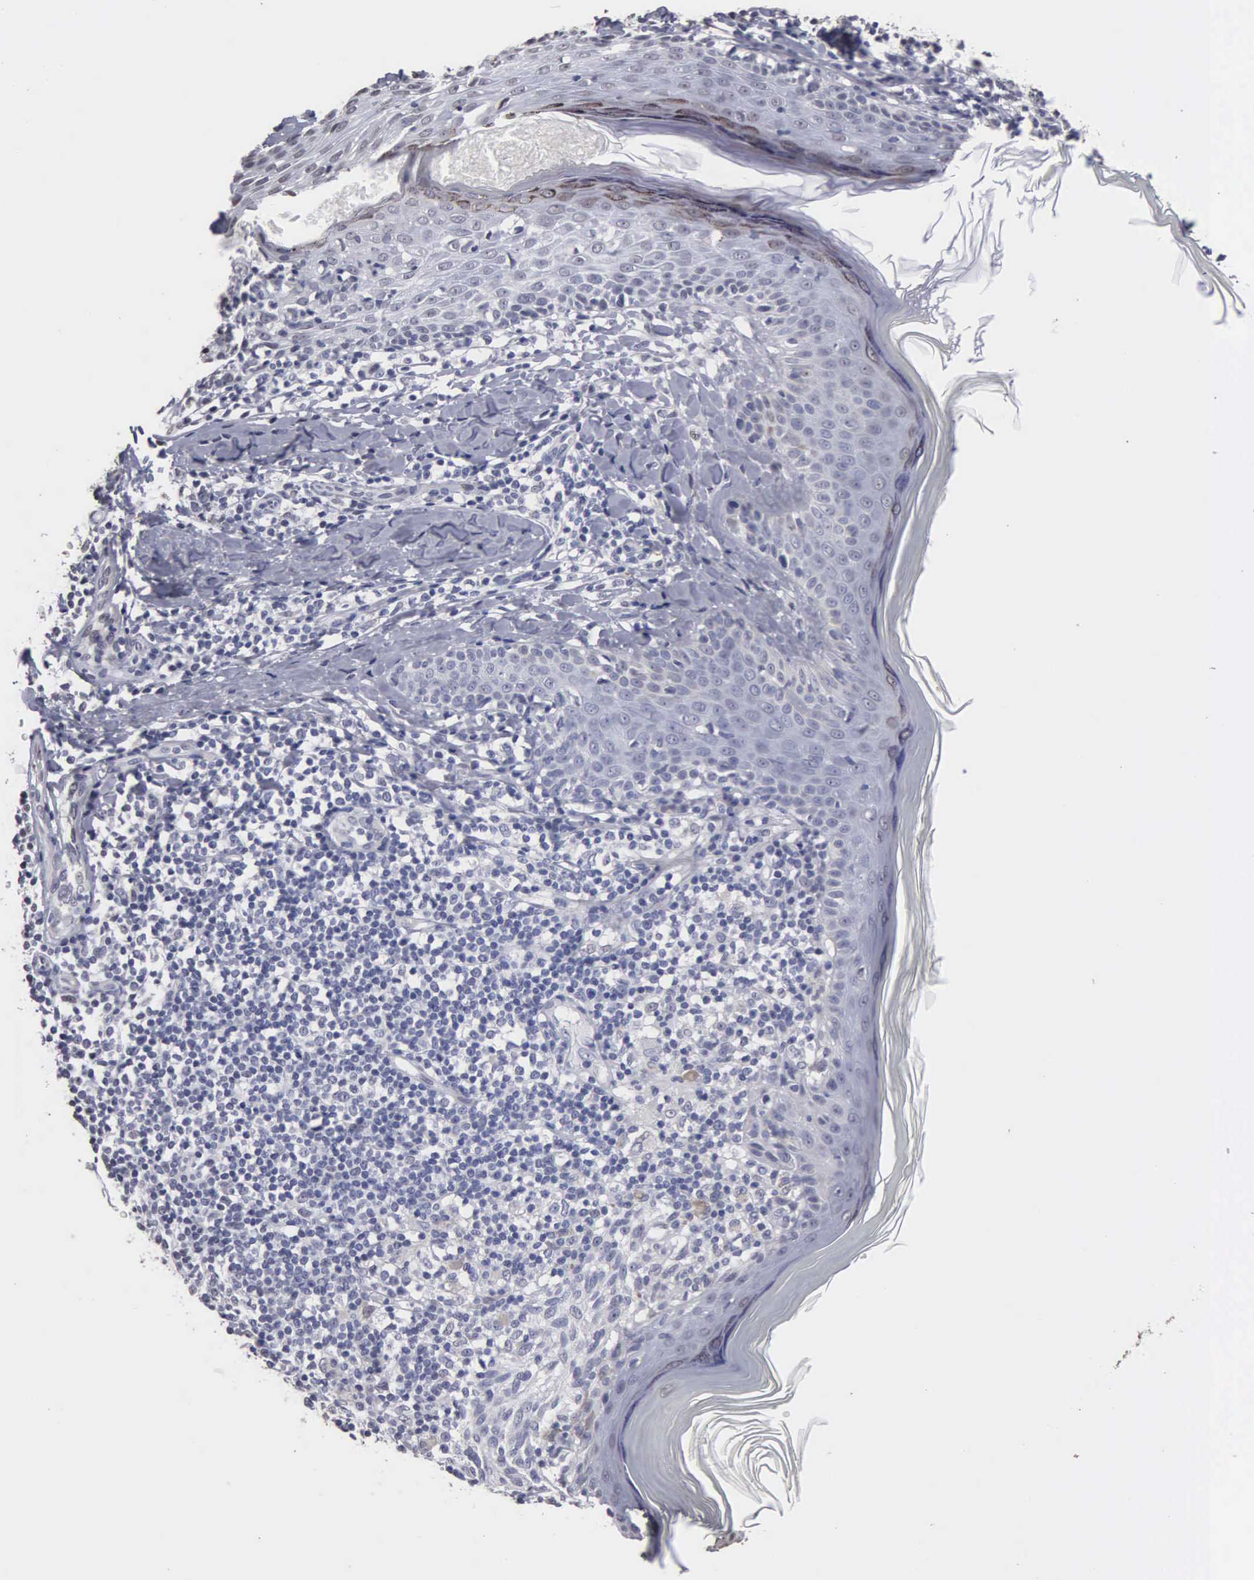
{"staining": {"intensity": "negative", "quantity": "none", "location": "none"}, "tissue": "melanoma", "cell_type": "Tumor cells", "image_type": "cancer", "snomed": [{"axis": "morphology", "description": "Malignant melanoma, NOS"}, {"axis": "topography", "description": "Skin"}], "caption": "A high-resolution histopathology image shows immunohistochemistry staining of malignant melanoma, which demonstrates no significant positivity in tumor cells. The staining was performed using DAB to visualize the protein expression in brown, while the nuclei were stained in blue with hematoxylin (Magnification: 20x).", "gene": "UPB1", "patient": {"sex": "male", "age": 45}}